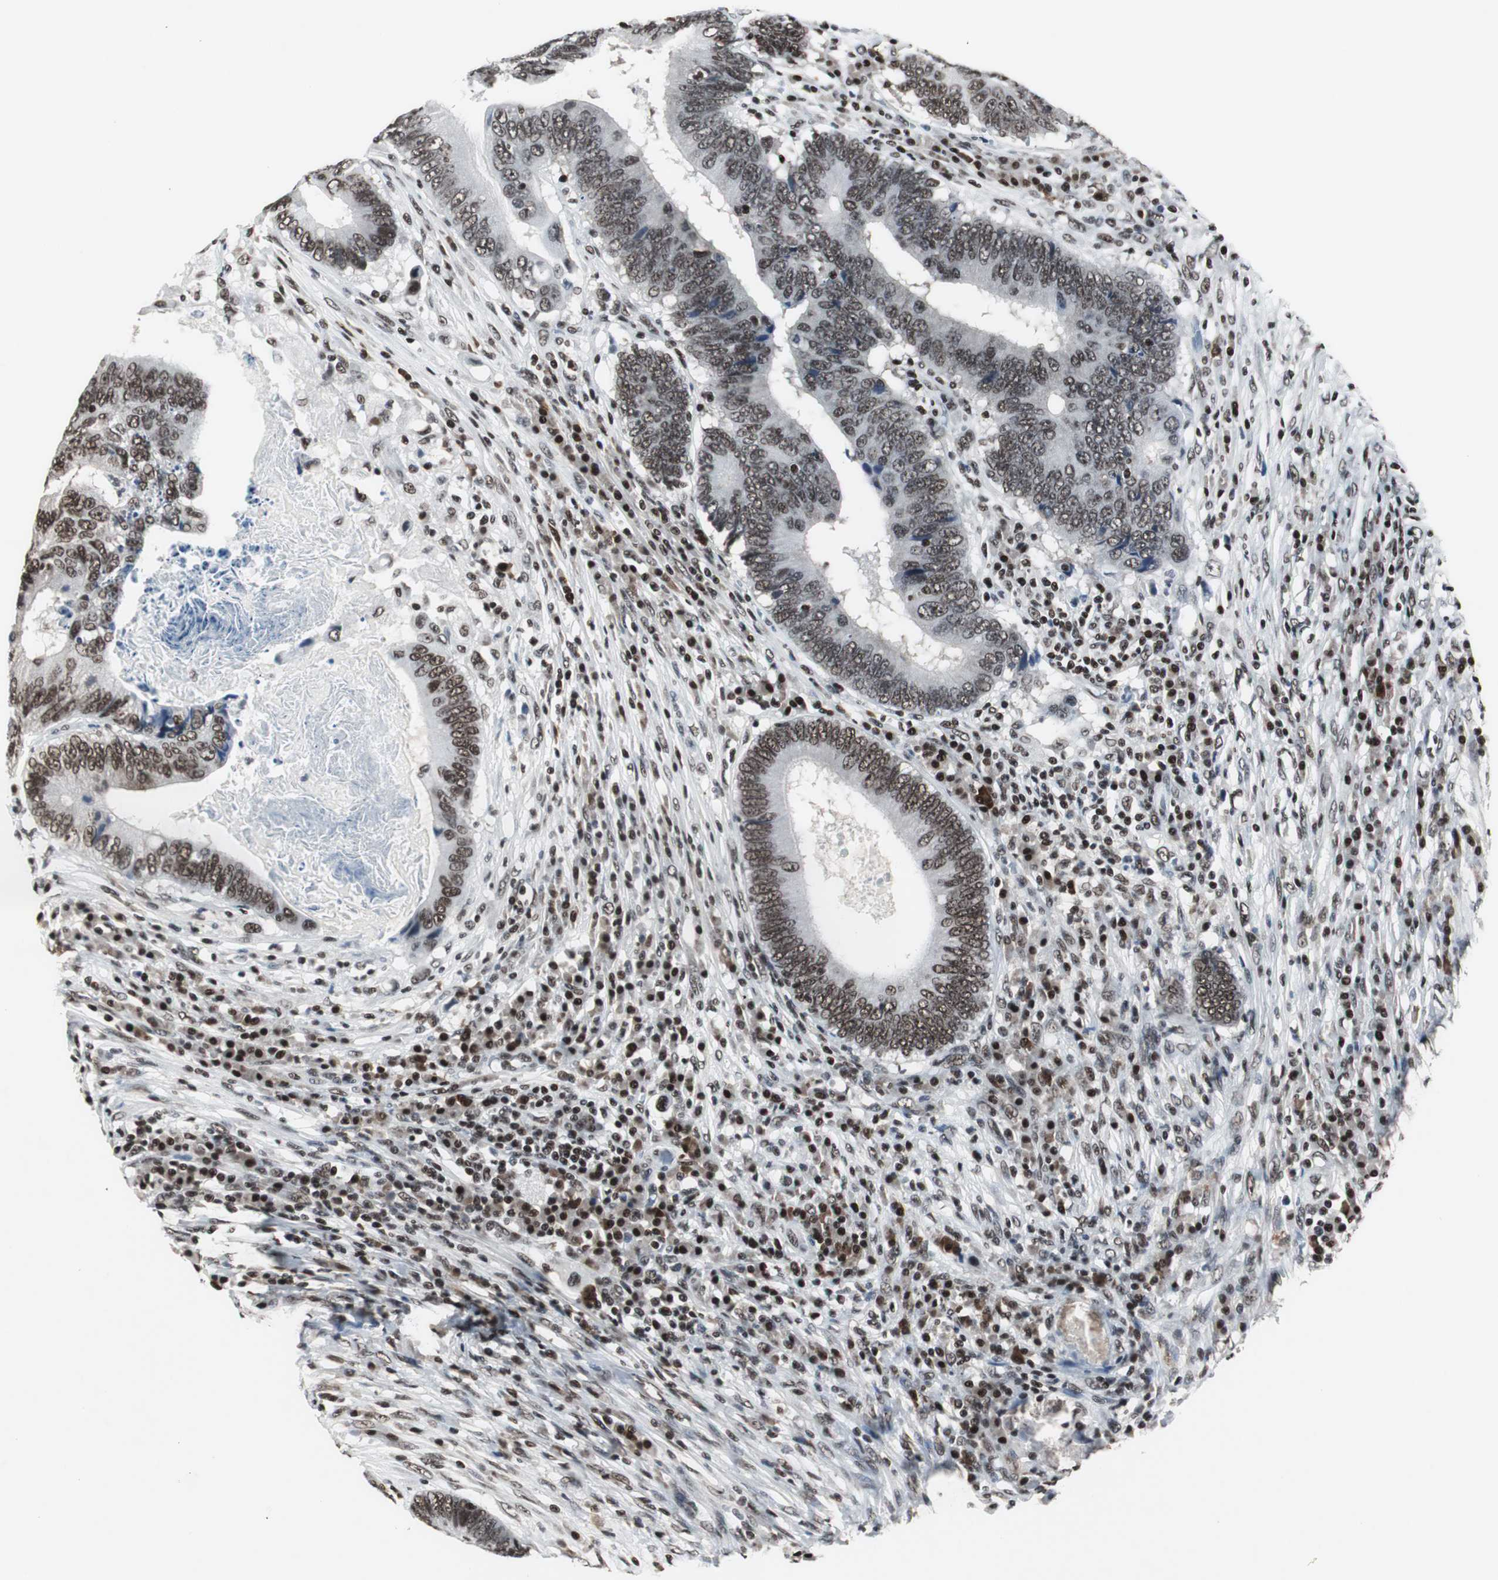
{"staining": {"intensity": "moderate", "quantity": ">75%", "location": "nuclear"}, "tissue": "colorectal cancer", "cell_type": "Tumor cells", "image_type": "cancer", "snomed": [{"axis": "morphology", "description": "Adenocarcinoma, NOS"}, {"axis": "topography", "description": "Colon"}], "caption": "DAB immunohistochemical staining of adenocarcinoma (colorectal) shows moderate nuclear protein expression in approximately >75% of tumor cells.", "gene": "RAD9A", "patient": {"sex": "female", "age": 78}}